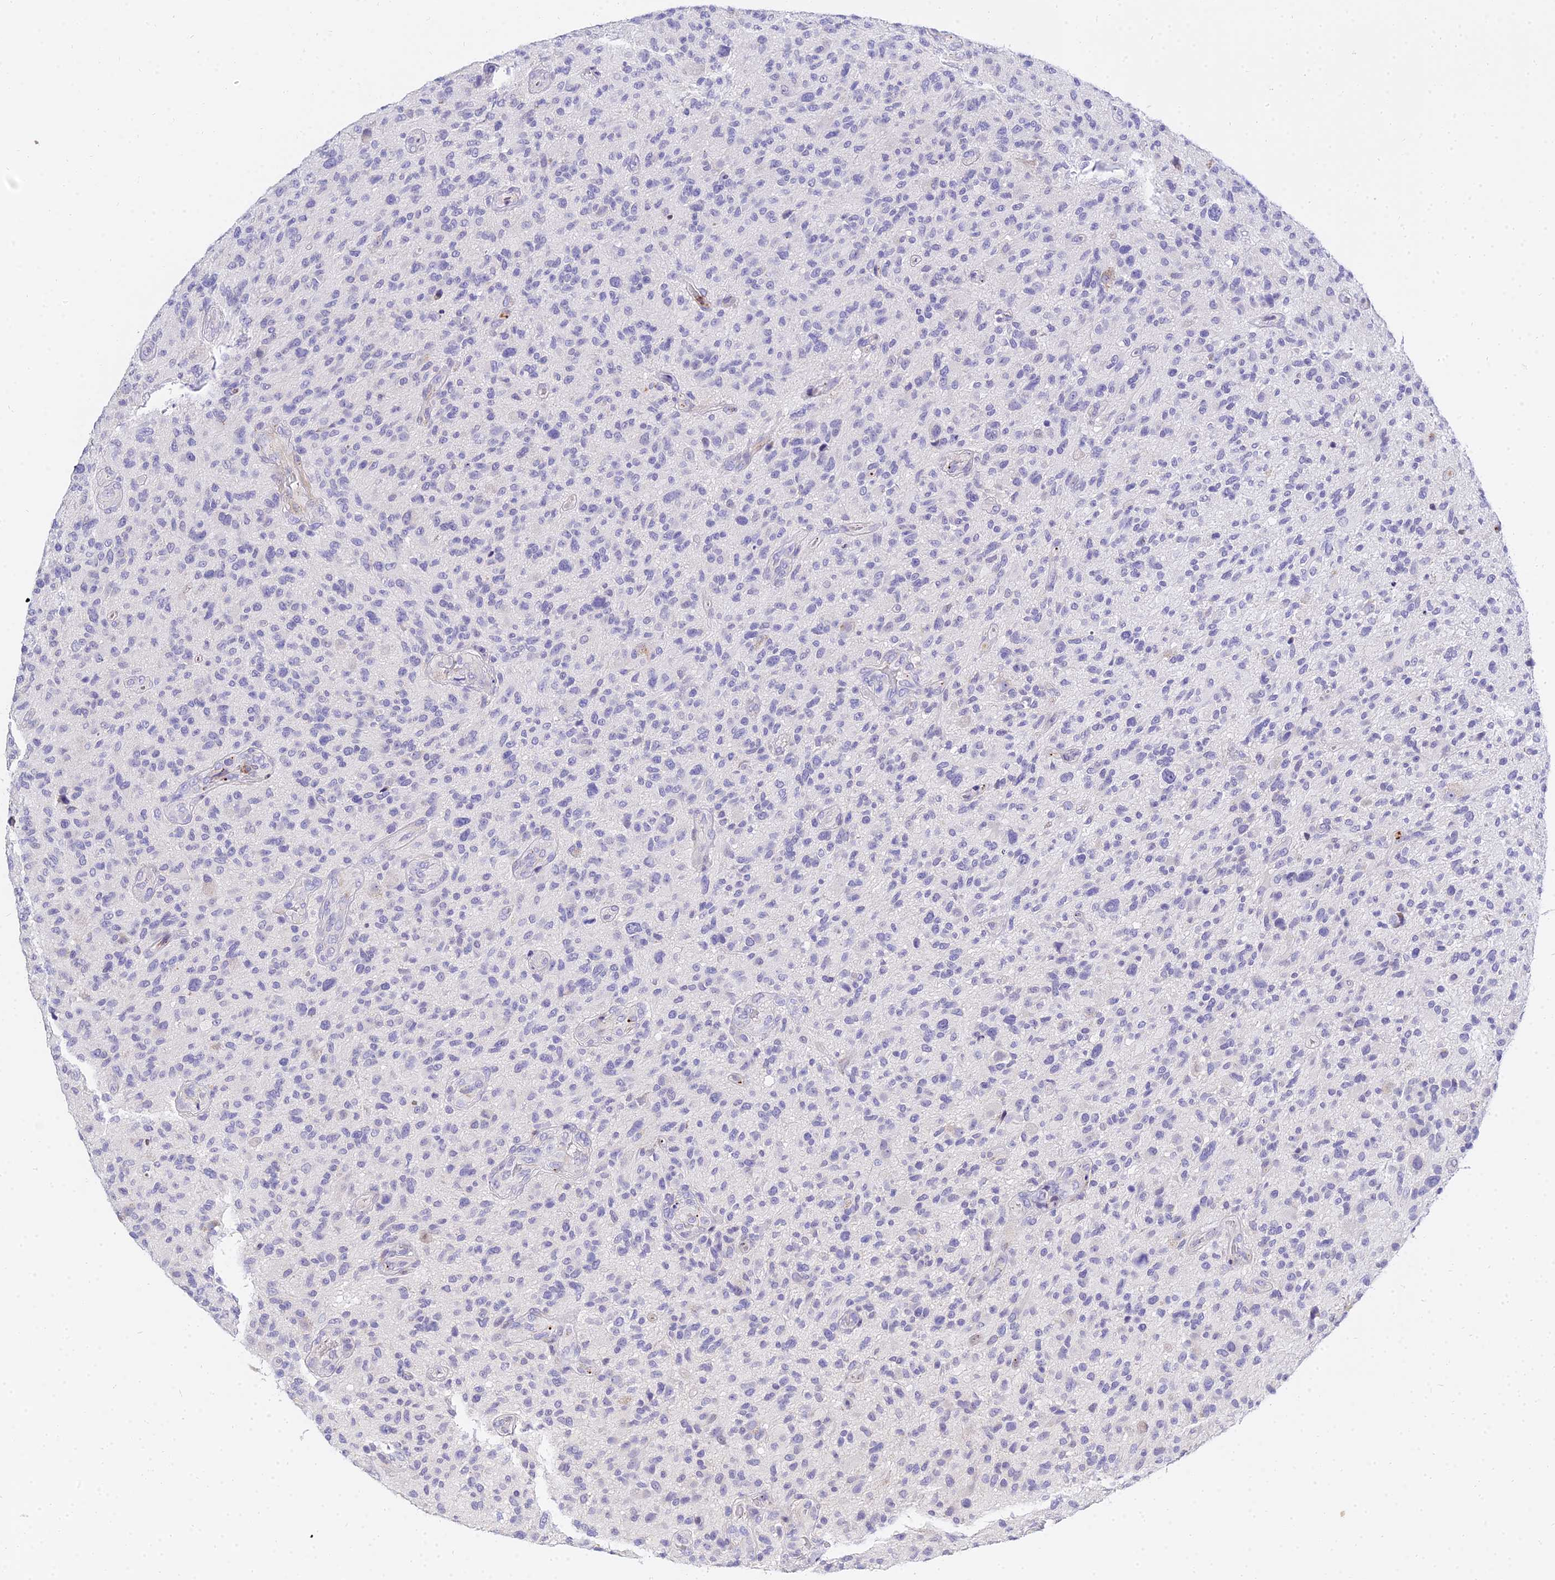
{"staining": {"intensity": "negative", "quantity": "none", "location": "none"}, "tissue": "glioma", "cell_type": "Tumor cells", "image_type": "cancer", "snomed": [{"axis": "morphology", "description": "Glioma, malignant, High grade"}, {"axis": "topography", "description": "Brain"}], "caption": "The histopathology image displays no staining of tumor cells in glioma.", "gene": "VWC2L", "patient": {"sex": "male", "age": 47}}